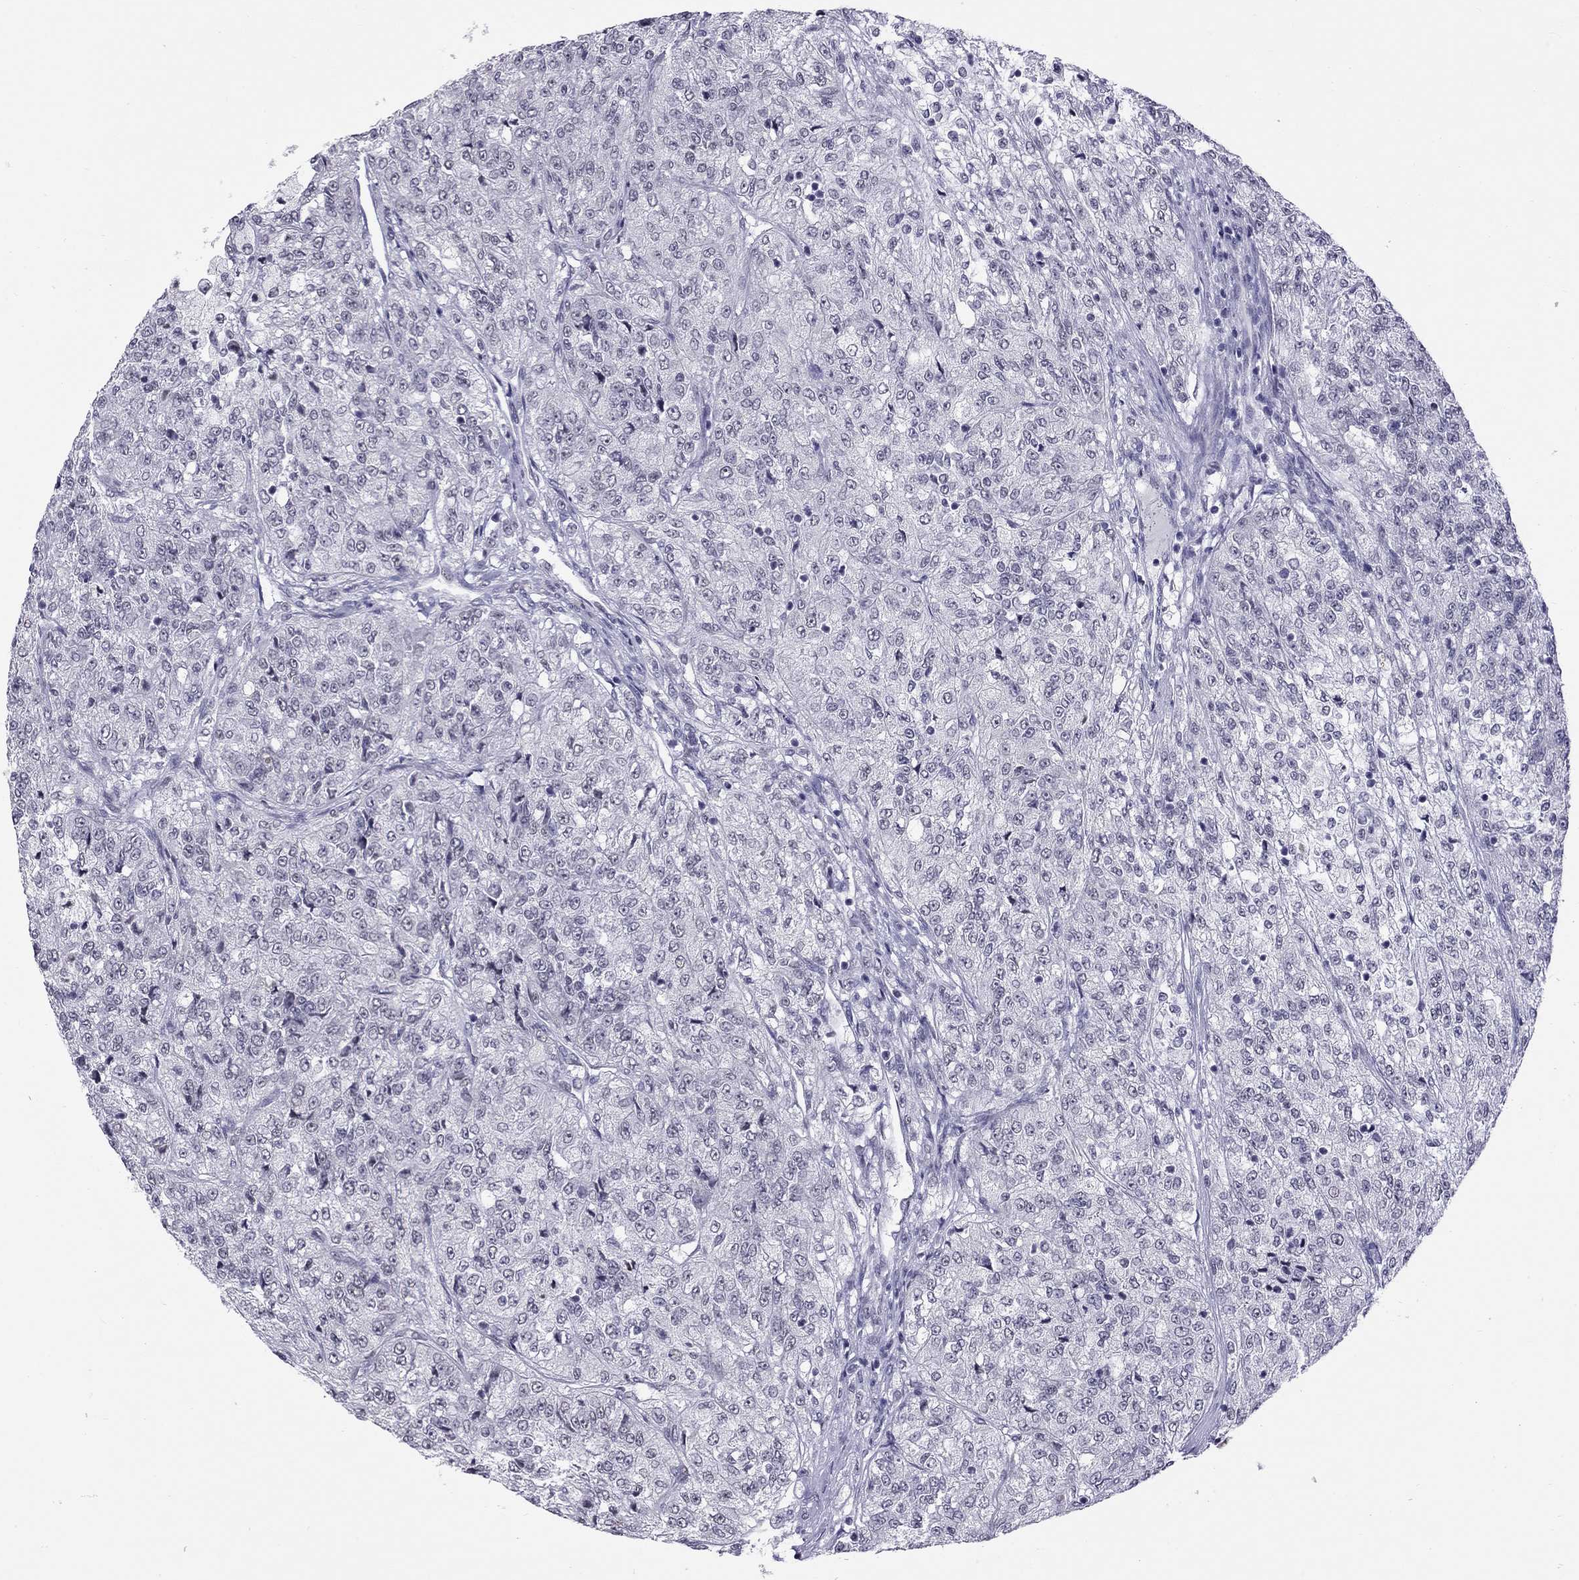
{"staining": {"intensity": "negative", "quantity": "none", "location": "none"}, "tissue": "renal cancer", "cell_type": "Tumor cells", "image_type": "cancer", "snomed": [{"axis": "morphology", "description": "Adenocarcinoma, NOS"}, {"axis": "topography", "description": "Kidney"}], "caption": "Immunohistochemistry (IHC) histopathology image of renal cancer stained for a protein (brown), which displays no positivity in tumor cells.", "gene": "PPP1R3A", "patient": {"sex": "female", "age": 63}}